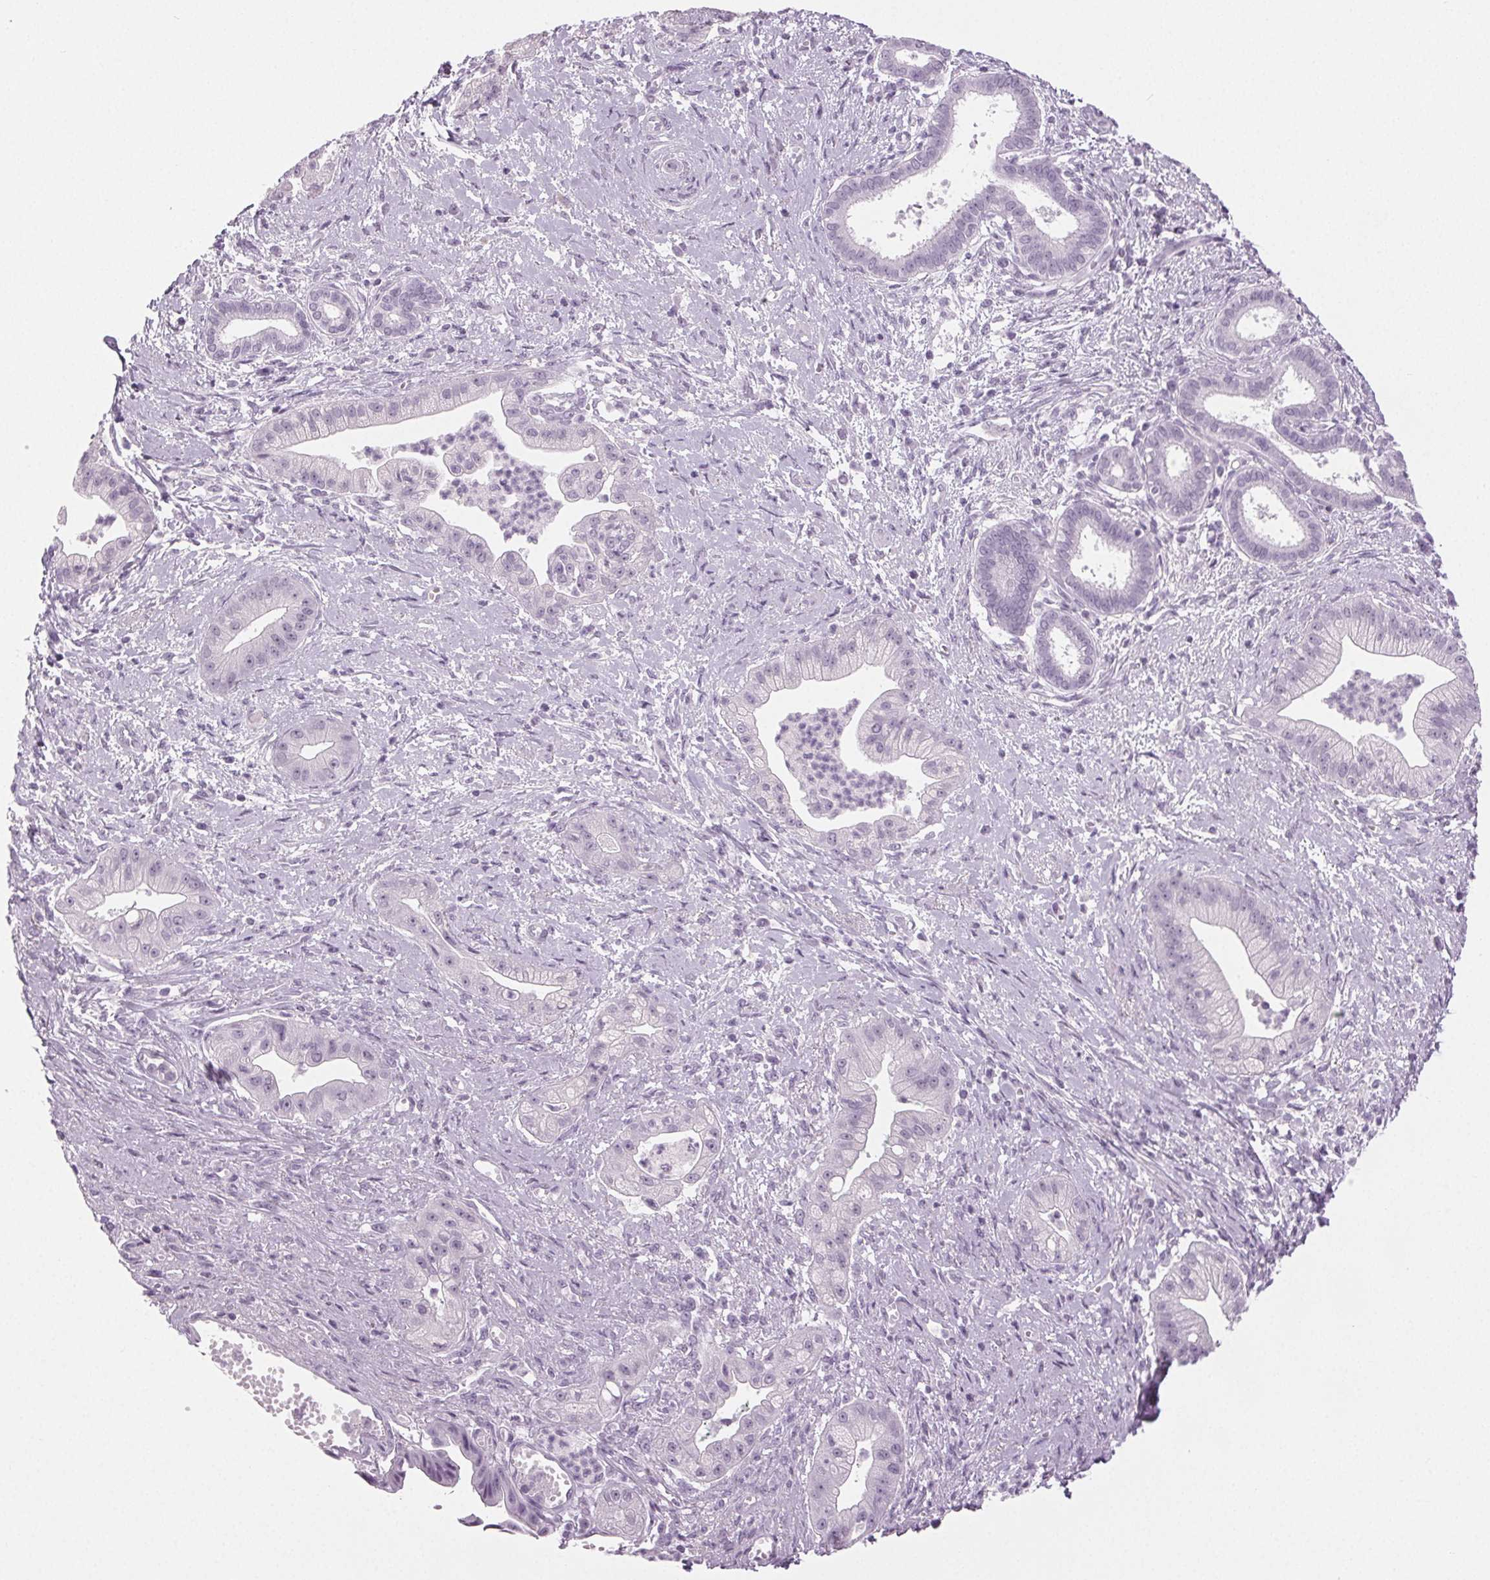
{"staining": {"intensity": "negative", "quantity": "none", "location": "none"}, "tissue": "pancreatic cancer", "cell_type": "Tumor cells", "image_type": "cancer", "snomed": [{"axis": "morphology", "description": "Normal tissue, NOS"}, {"axis": "morphology", "description": "Adenocarcinoma, NOS"}, {"axis": "topography", "description": "Lymph node"}, {"axis": "topography", "description": "Pancreas"}], "caption": "Immunohistochemical staining of human pancreatic adenocarcinoma shows no significant staining in tumor cells.", "gene": "IGF2BP1", "patient": {"sex": "female", "age": 58}}